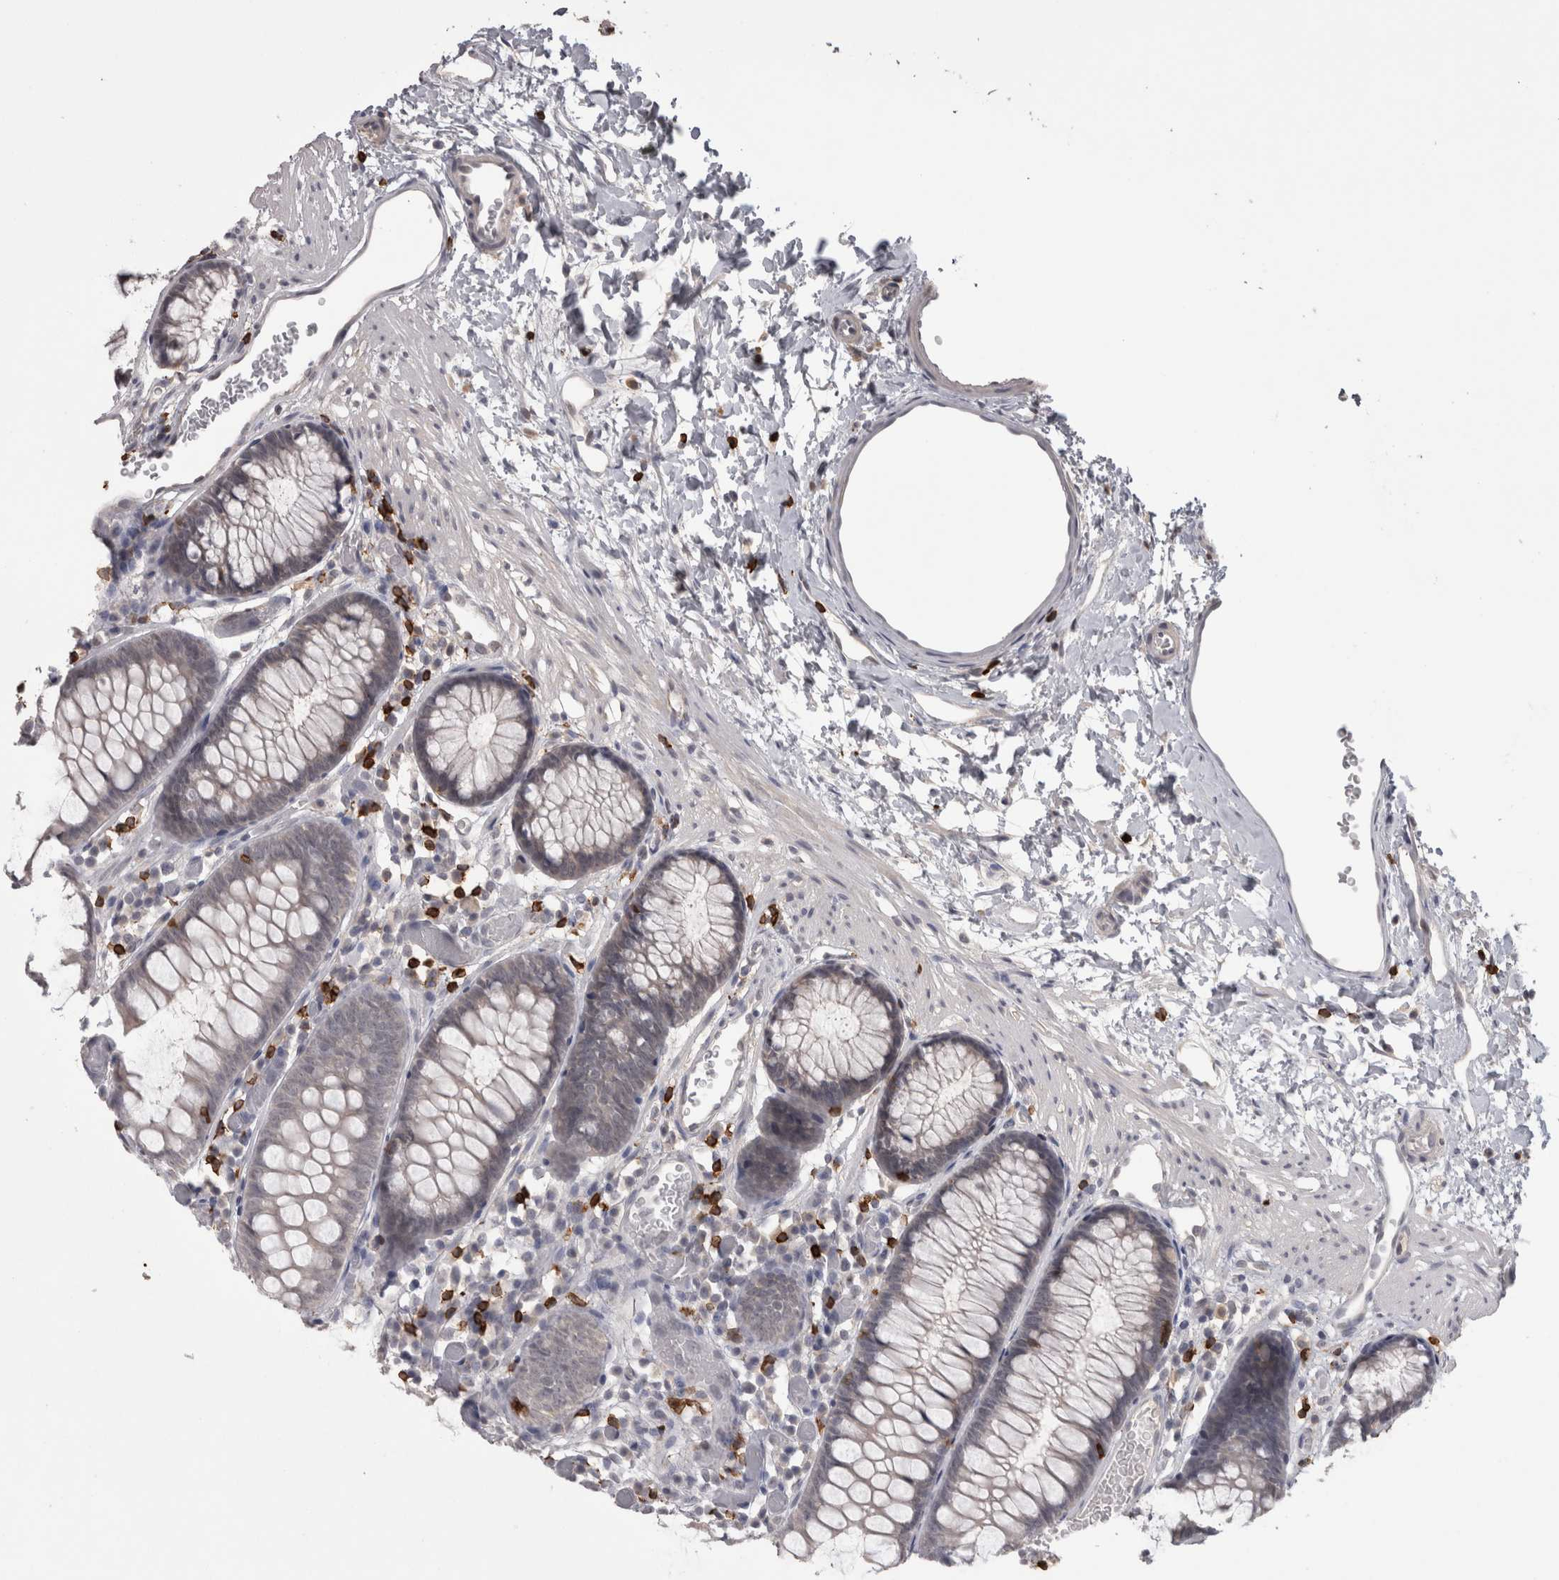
{"staining": {"intensity": "weak", "quantity": "25%-75%", "location": "cytoplasmic/membranous"}, "tissue": "colon", "cell_type": "Endothelial cells", "image_type": "normal", "snomed": [{"axis": "morphology", "description": "Normal tissue, NOS"}, {"axis": "topography", "description": "Colon"}], "caption": "Colon stained with IHC exhibits weak cytoplasmic/membranous staining in approximately 25%-75% of endothelial cells.", "gene": "SKAP1", "patient": {"sex": "male", "age": 14}}